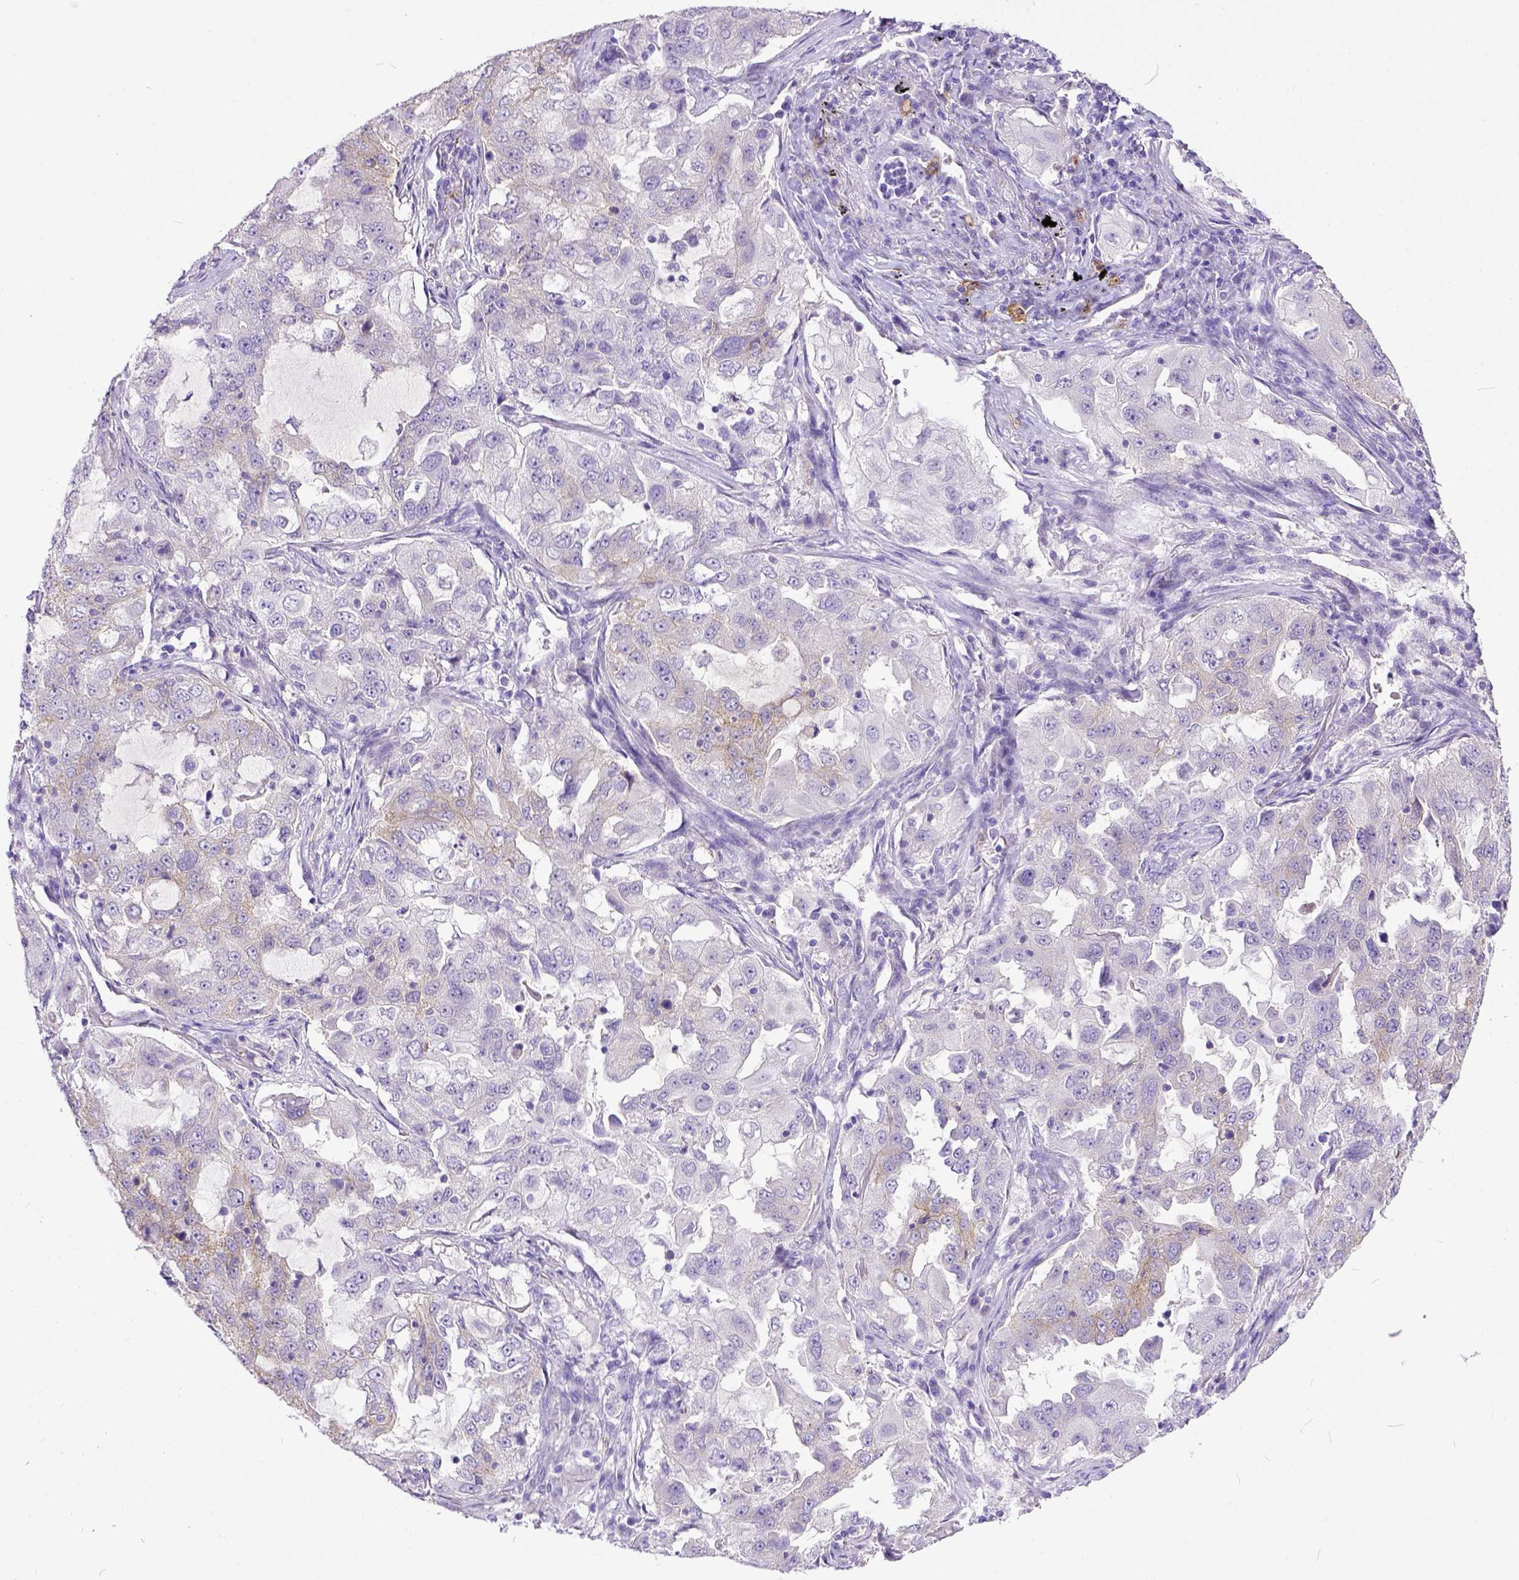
{"staining": {"intensity": "negative", "quantity": "none", "location": "none"}, "tissue": "lung cancer", "cell_type": "Tumor cells", "image_type": "cancer", "snomed": [{"axis": "morphology", "description": "Adenocarcinoma, NOS"}, {"axis": "topography", "description": "Lung"}], "caption": "A high-resolution image shows immunohistochemistry (IHC) staining of adenocarcinoma (lung), which shows no significant expression in tumor cells. (DAB IHC visualized using brightfield microscopy, high magnification).", "gene": "KIT", "patient": {"sex": "female", "age": 61}}